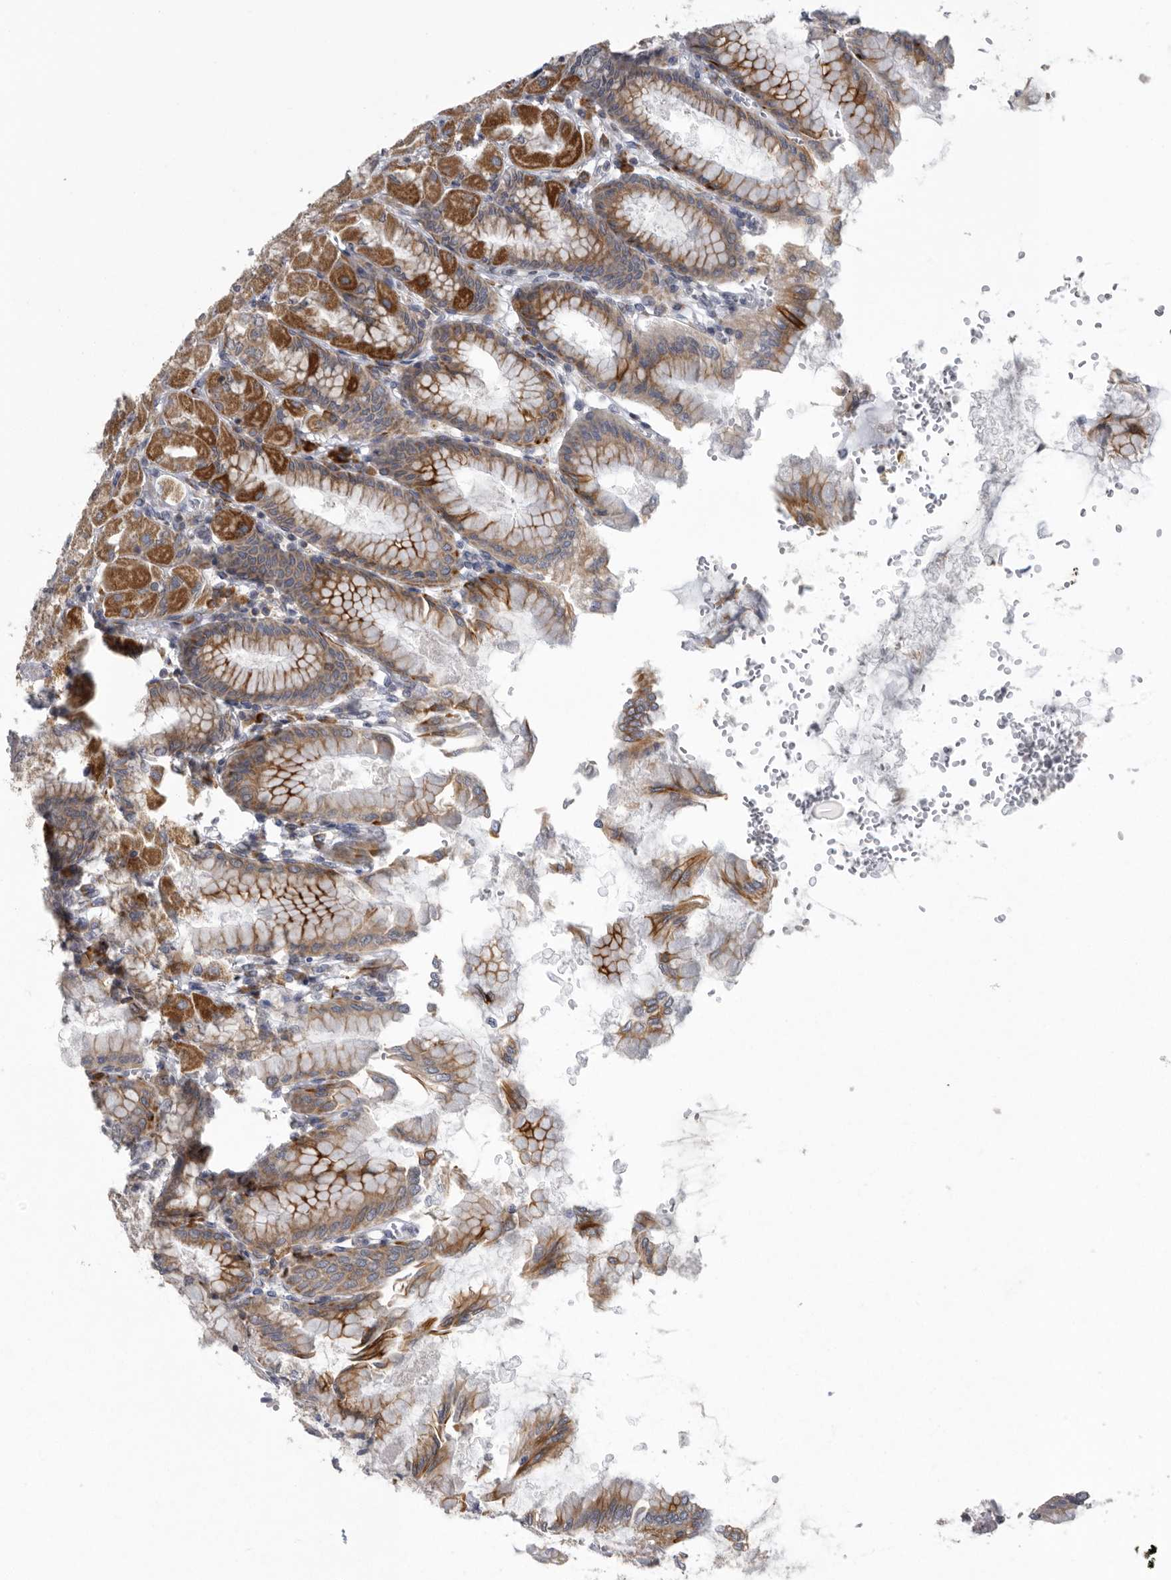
{"staining": {"intensity": "strong", "quantity": ">75%", "location": "cytoplasmic/membranous"}, "tissue": "stomach", "cell_type": "Glandular cells", "image_type": "normal", "snomed": [{"axis": "morphology", "description": "Normal tissue, NOS"}, {"axis": "topography", "description": "Stomach, upper"}], "caption": "A photomicrograph of human stomach stained for a protein exhibits strong cytoplasmic/membranous brown staining in glandular cells. Immunohistochemistry (ihc) stains the protein in brown and the nuclei are stained blue.", "gene": "USP24", "patient": {"sex": "female", "age": 56}}